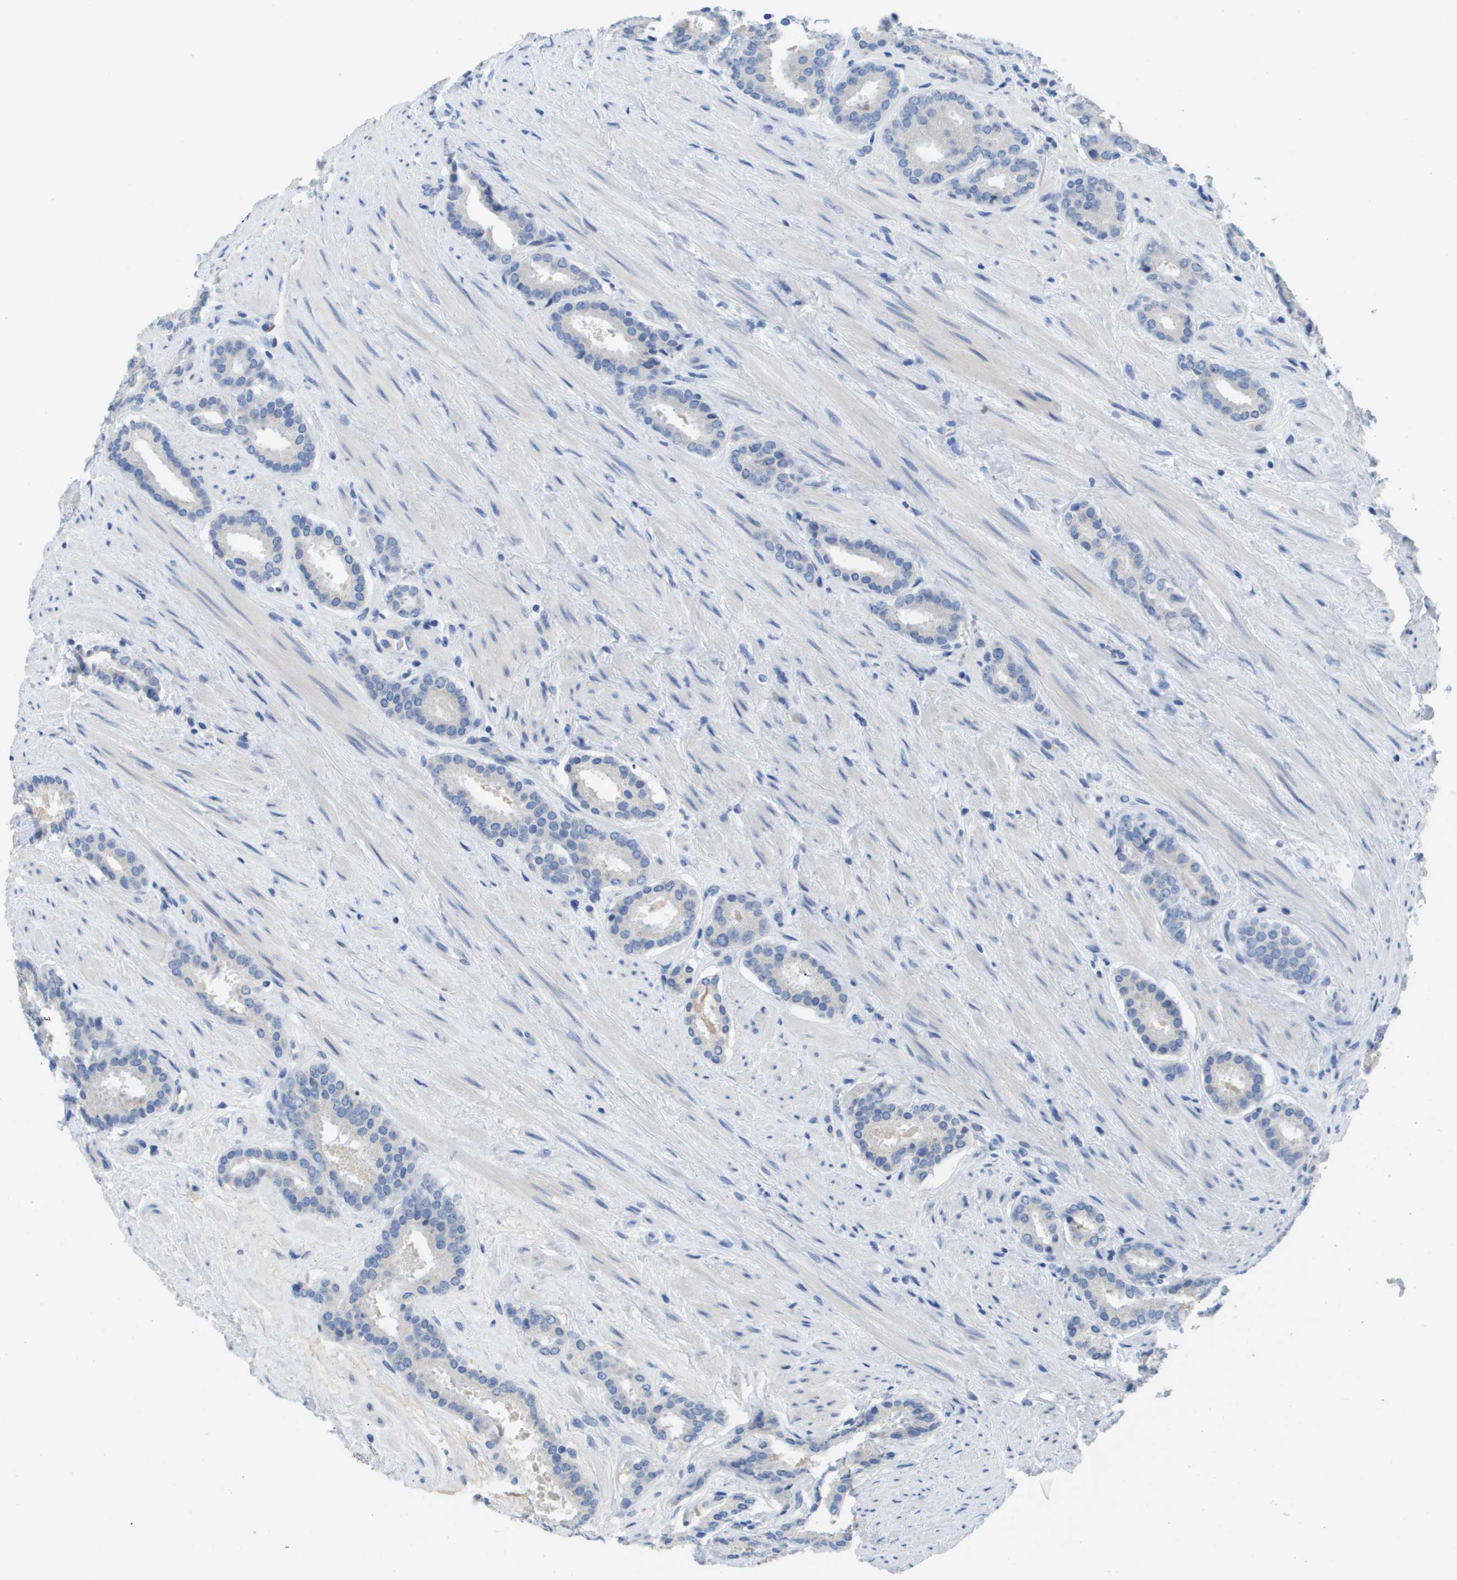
{"staining": {"intensity": "negative", "quantity": "none", "location": "none"}, "tissue": "prostate cancer", "cell_type": "Tumor cells", "image_type": "cancer", "snomed": [{"axis": "morphology", "description": "Adenocarcinoma, Low grade"}, {"axis": "topography", "description": "Prostate"}], "caption": "Protein analysis of prostate cancer exhibits no significant positivity in tumor cells. Nuclei are stained in blue.", "gene": "MS4A1", "patient": {"sex": "male", "age": 69}}